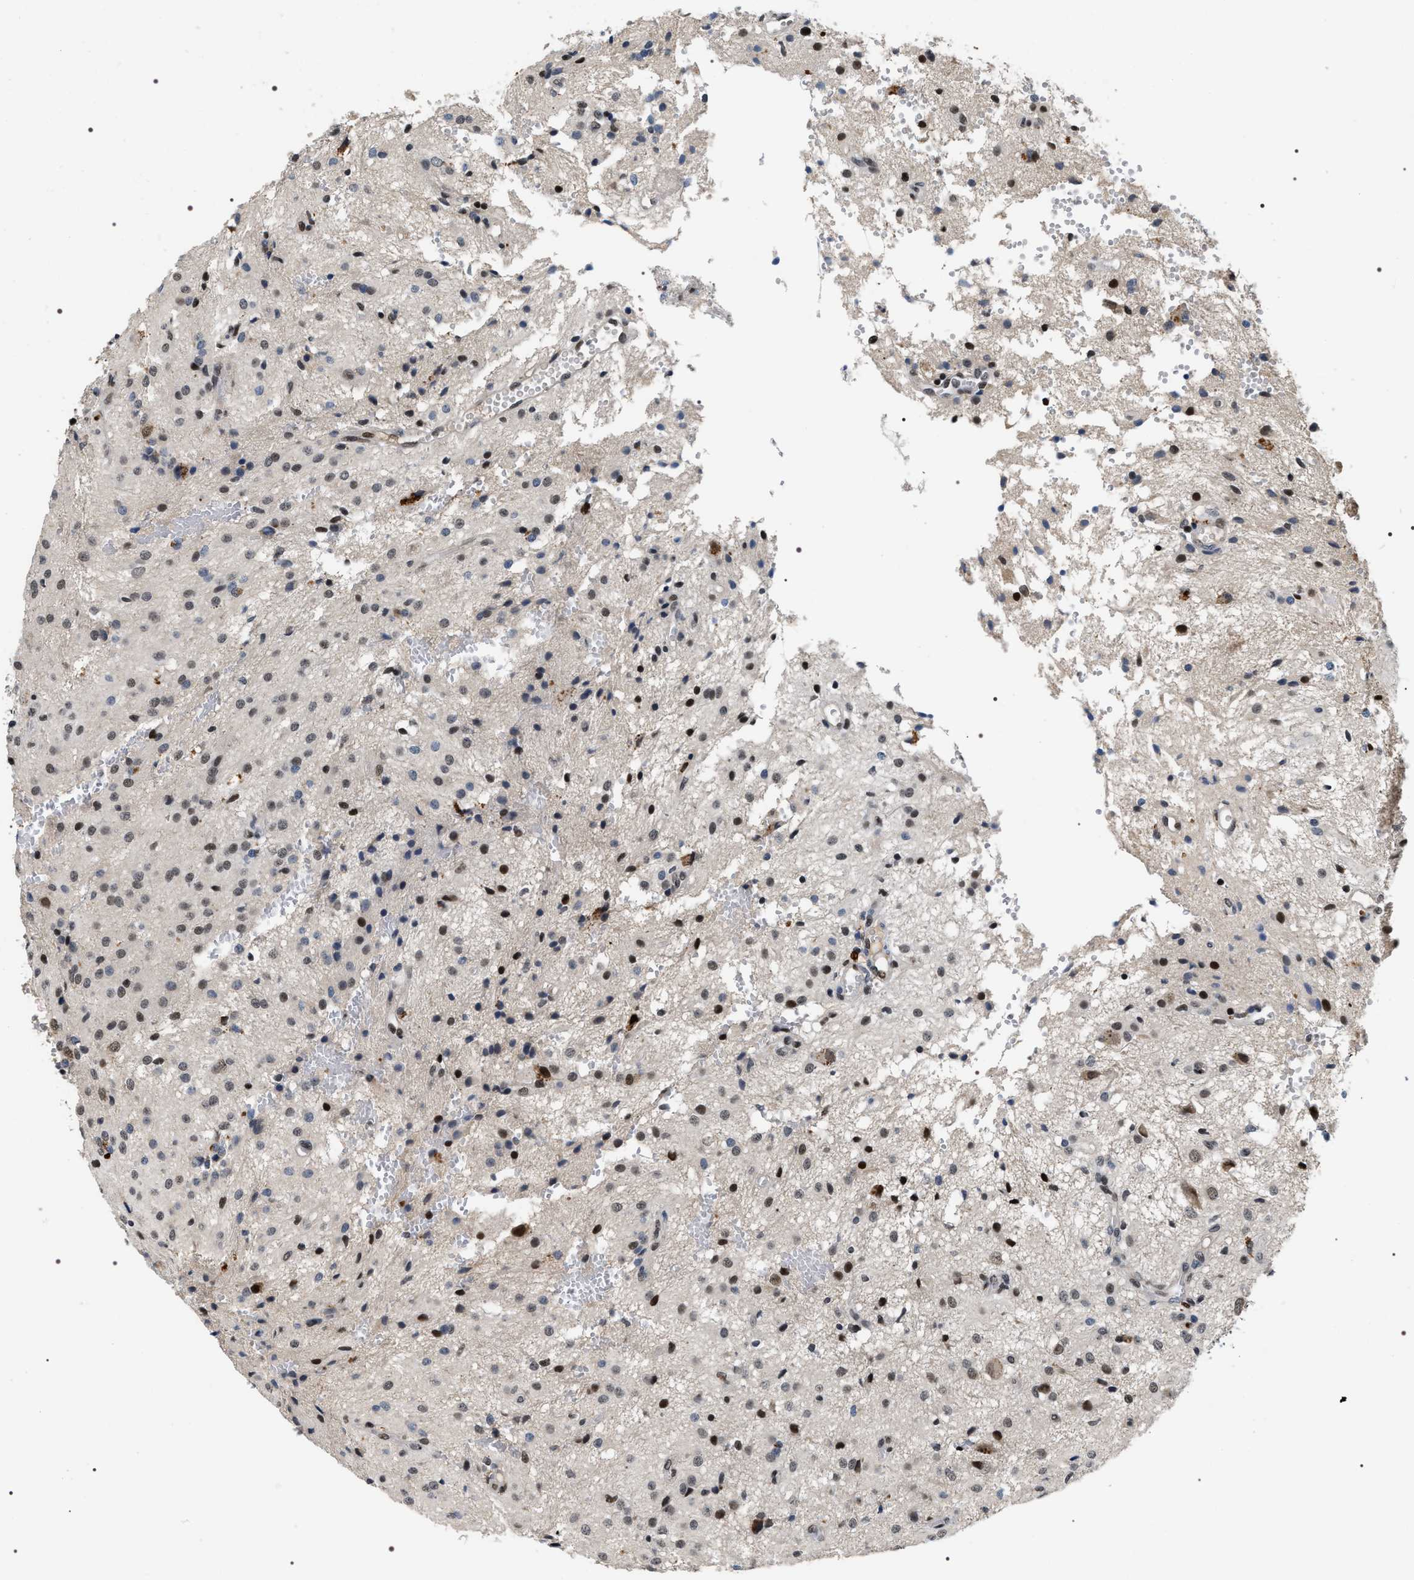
{"staining": {"intensity": "moderate", "quantity": ">75%", "location": "nuclear"}, "tissue": "glioma", "cell_type": "Tumor cells", "image_type": "cancer", "snomed": [{"axis": "morphology", "description": "Glioma, malignant, High grade"}, {"axis": "topography", "description": "Brain"}], "caption": "A brown stain labels moderate nuclear staining of a protein in human glioma tumor cells. The staining was performed using DAB (3,3'-diaminobenzidine) to visualize the protein expression in brown, while the nuclei were stained in blue with hematoxylin (Magnification: 20x).", "gene": "C7orf25", "patient": {"sex": "female", "age": 59}}